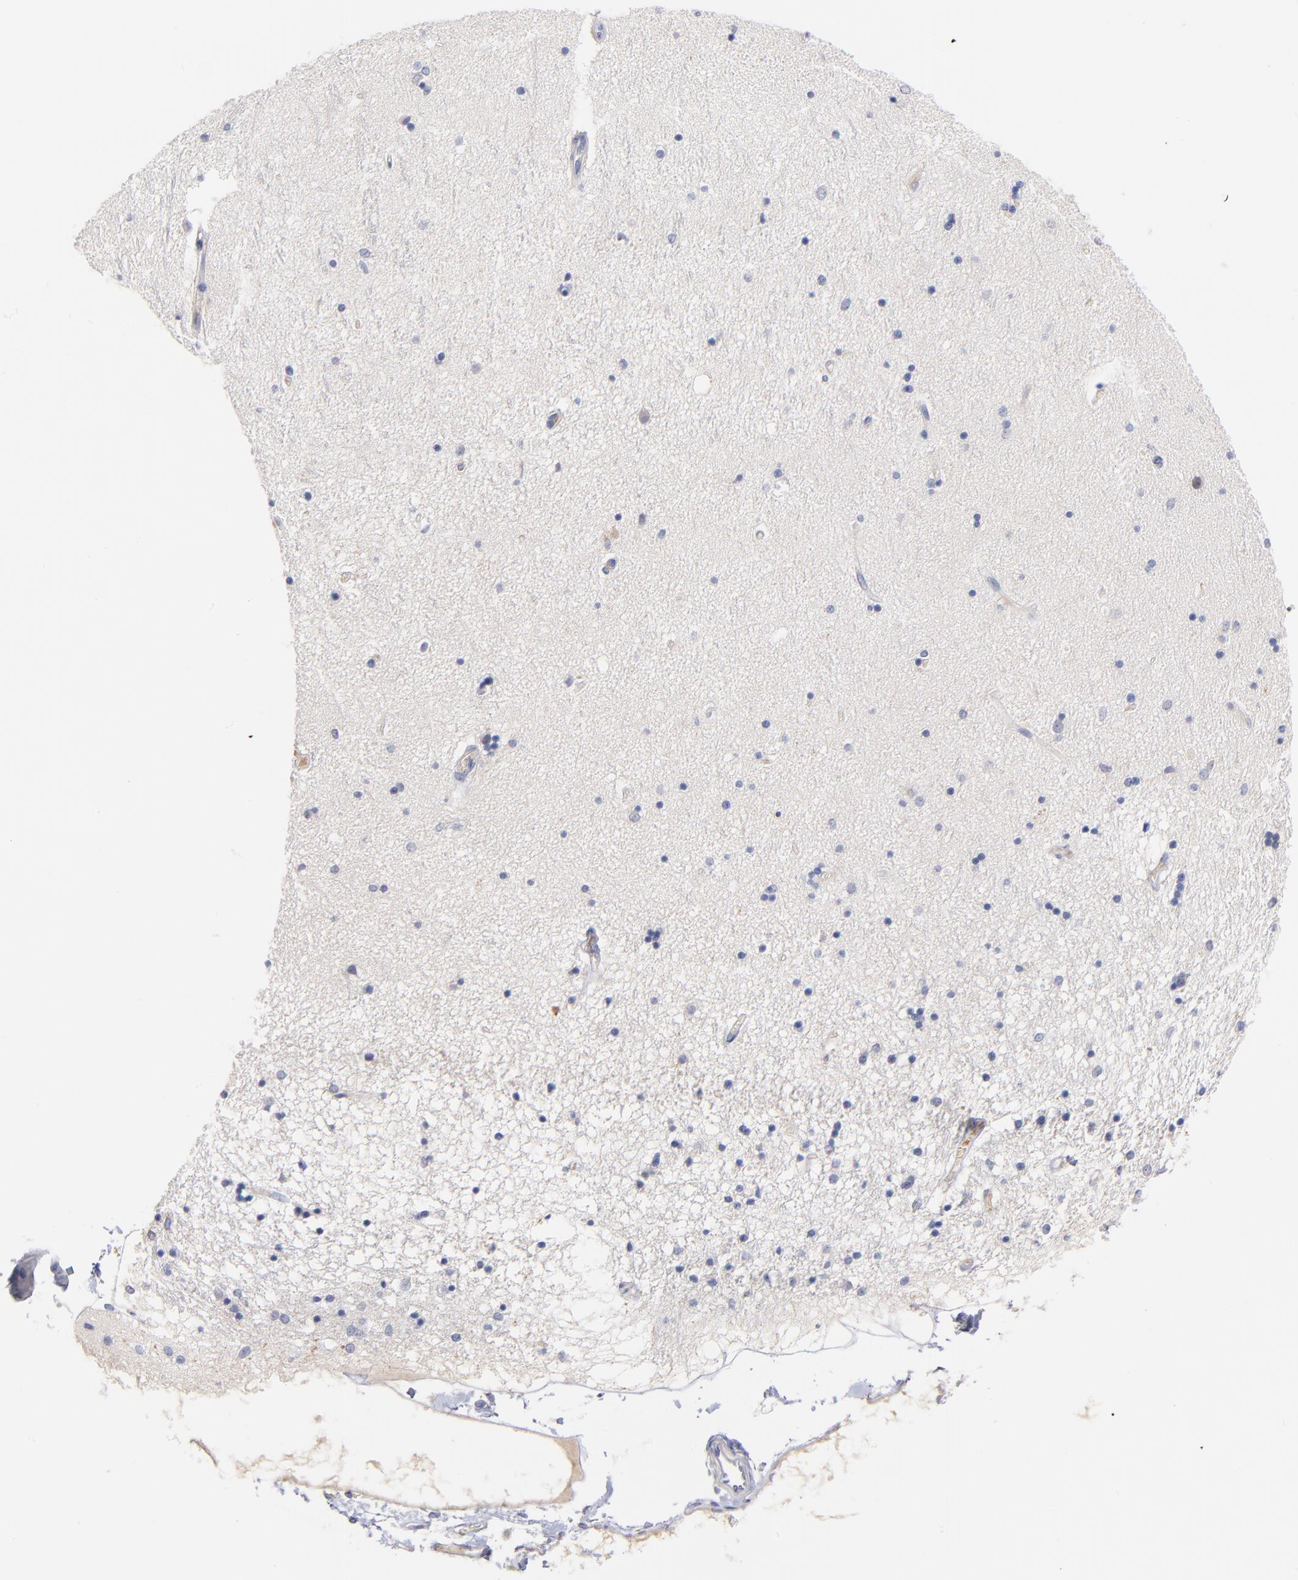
{"staining": {"intensity": "negative", "quantity": "none", "location": "none"}, "tissue": "hippocampus", "cell_type": "Glial cells", "image_type": "normal", "snomed": [{"axis": "morphology", "description": "Normal tissue, NOS"}, {"axis": "topography", "description": "Hippocampus"}], "caption": "An immunohistochemistry (IHC) image of benign hippocampus is shown. There is no staining in glial cells of hippocampus. Brightfield microscopy of immunohistochemistry (IHC) stained with DAB (brown) and hematoxylin (blue), captured at high magnification.", "gene": "KREMEN2", "patient": {"sex": "female", "age": 54}}